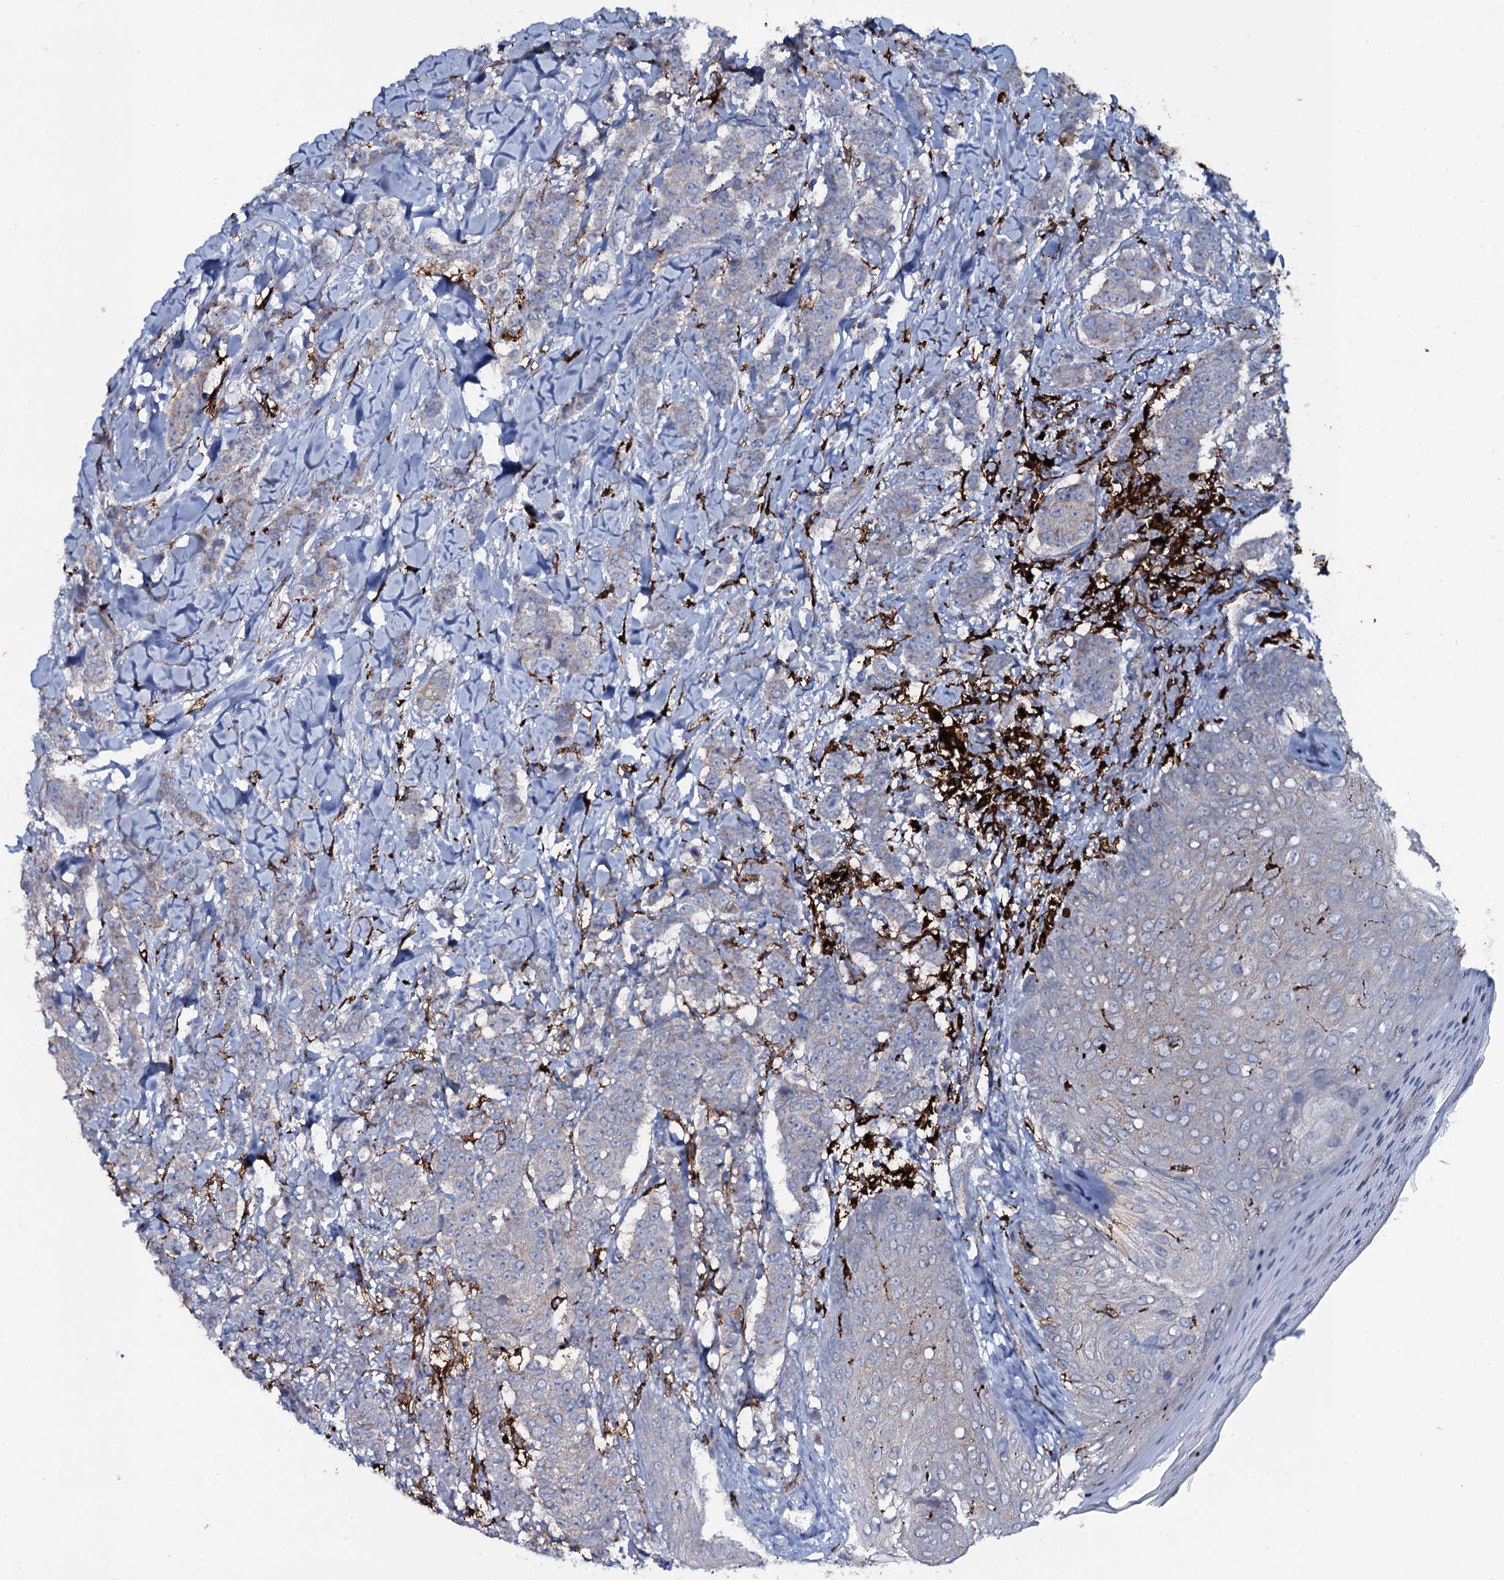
{"staining": {"intensity": "weak", "quantity": "<25%", "location": "cytoplasmic/membranous"}, "tissue": "breast cancer", "cell_type": "Tumor cells", "image_type": "cancer", "snomed": [{"axis": "morphology", "description": "Duct carcinoma"}, {"axis": "topography", "description": "Breast"}], "caption": "Tumor cells are negative for protein expression in human breast invasive ductal carcinoma.", "gene": "OSBPL2", "patient": {"sex": "female", "age": 40}}